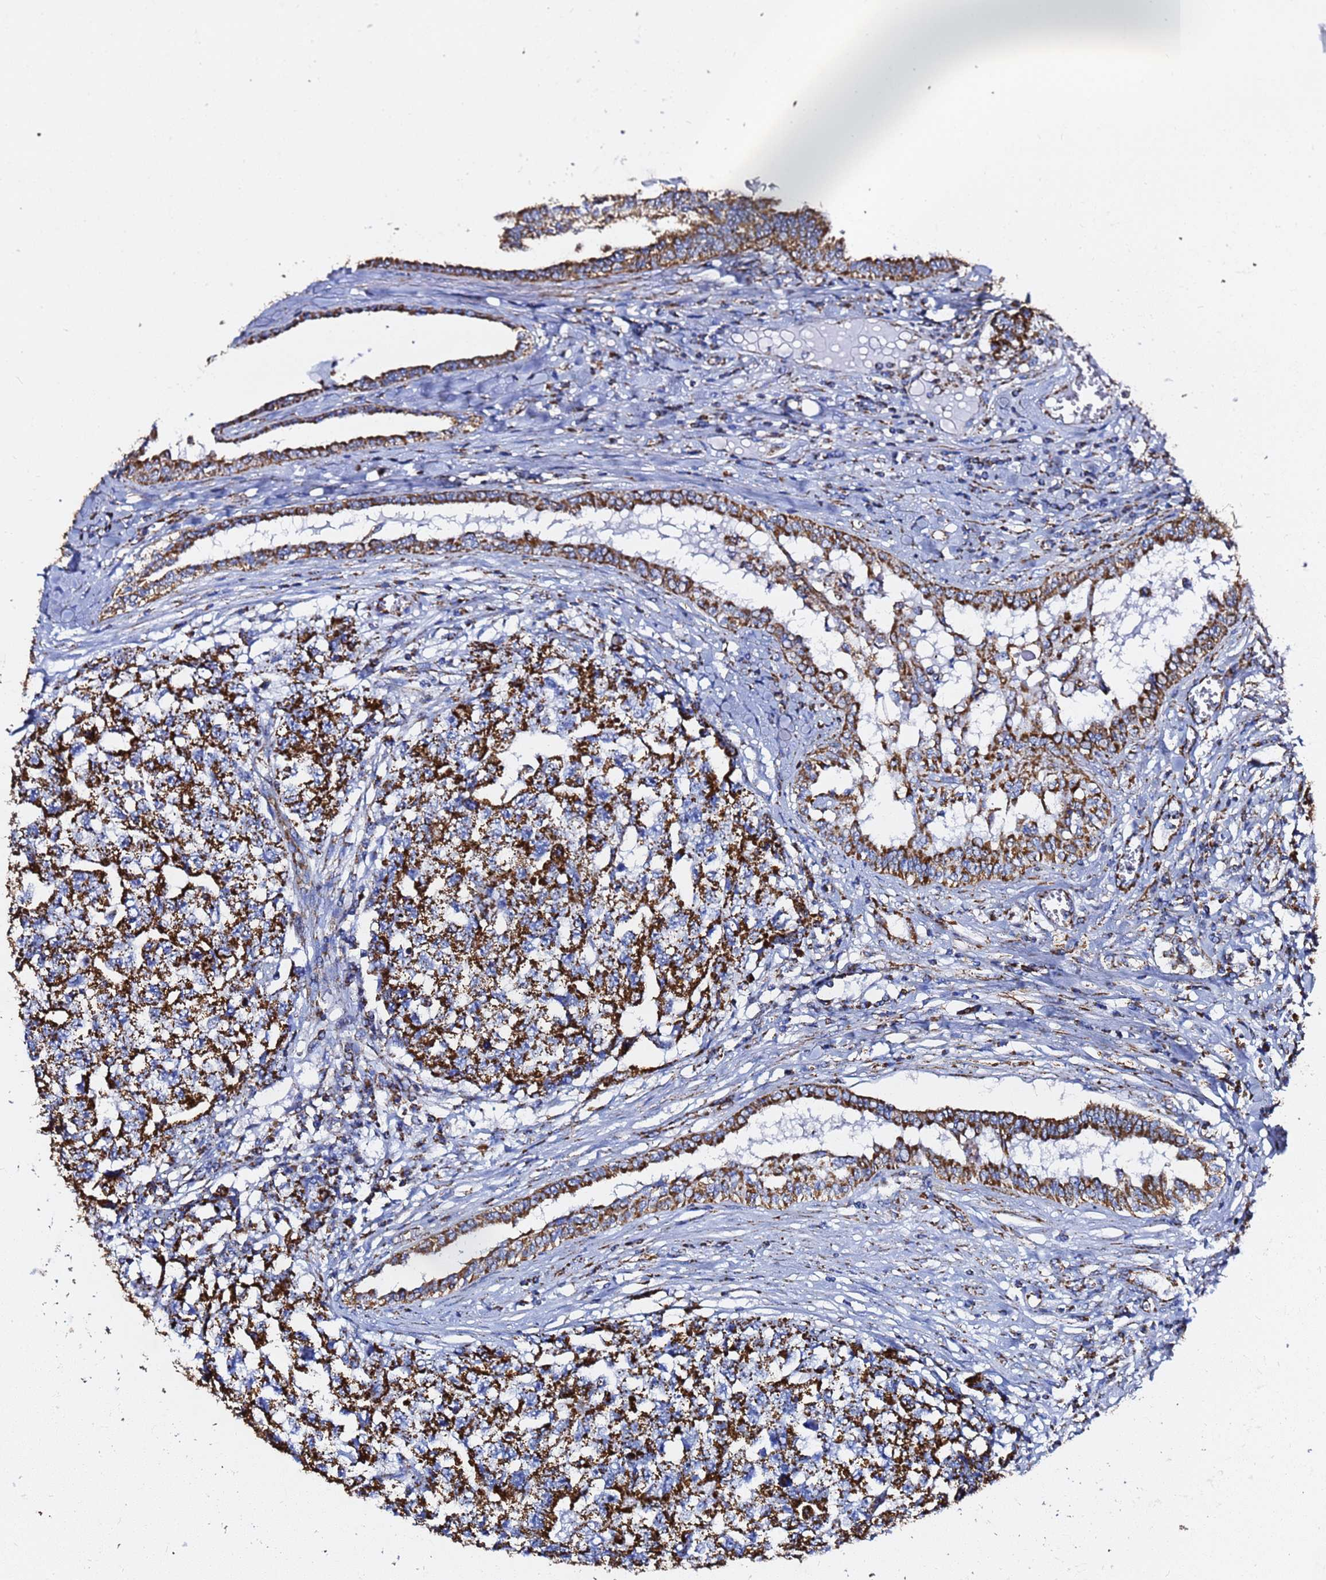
{"staining": {"intensity": "strong", "quantity": ">75%", "location": "cytoplasmic/membranous"}, "tissue": "testis cancer", "cell_type": "Tumor cells", "image_type": "cancer", "snomed": [{"axis": "morphology", "description": "Carcinoma, Embryonal, NOS"}, {"axis": "topography", "description": "Testis"}], "caption": "There is high levels of strong cytoplasmic/membranous expression in tumor cells of testis cancer (embryonal carcinoma), as demonstrated by immunohistochemical staining (brown color).", "gene": "PHB2", "patient": {"sex": "male", "age": 31}}